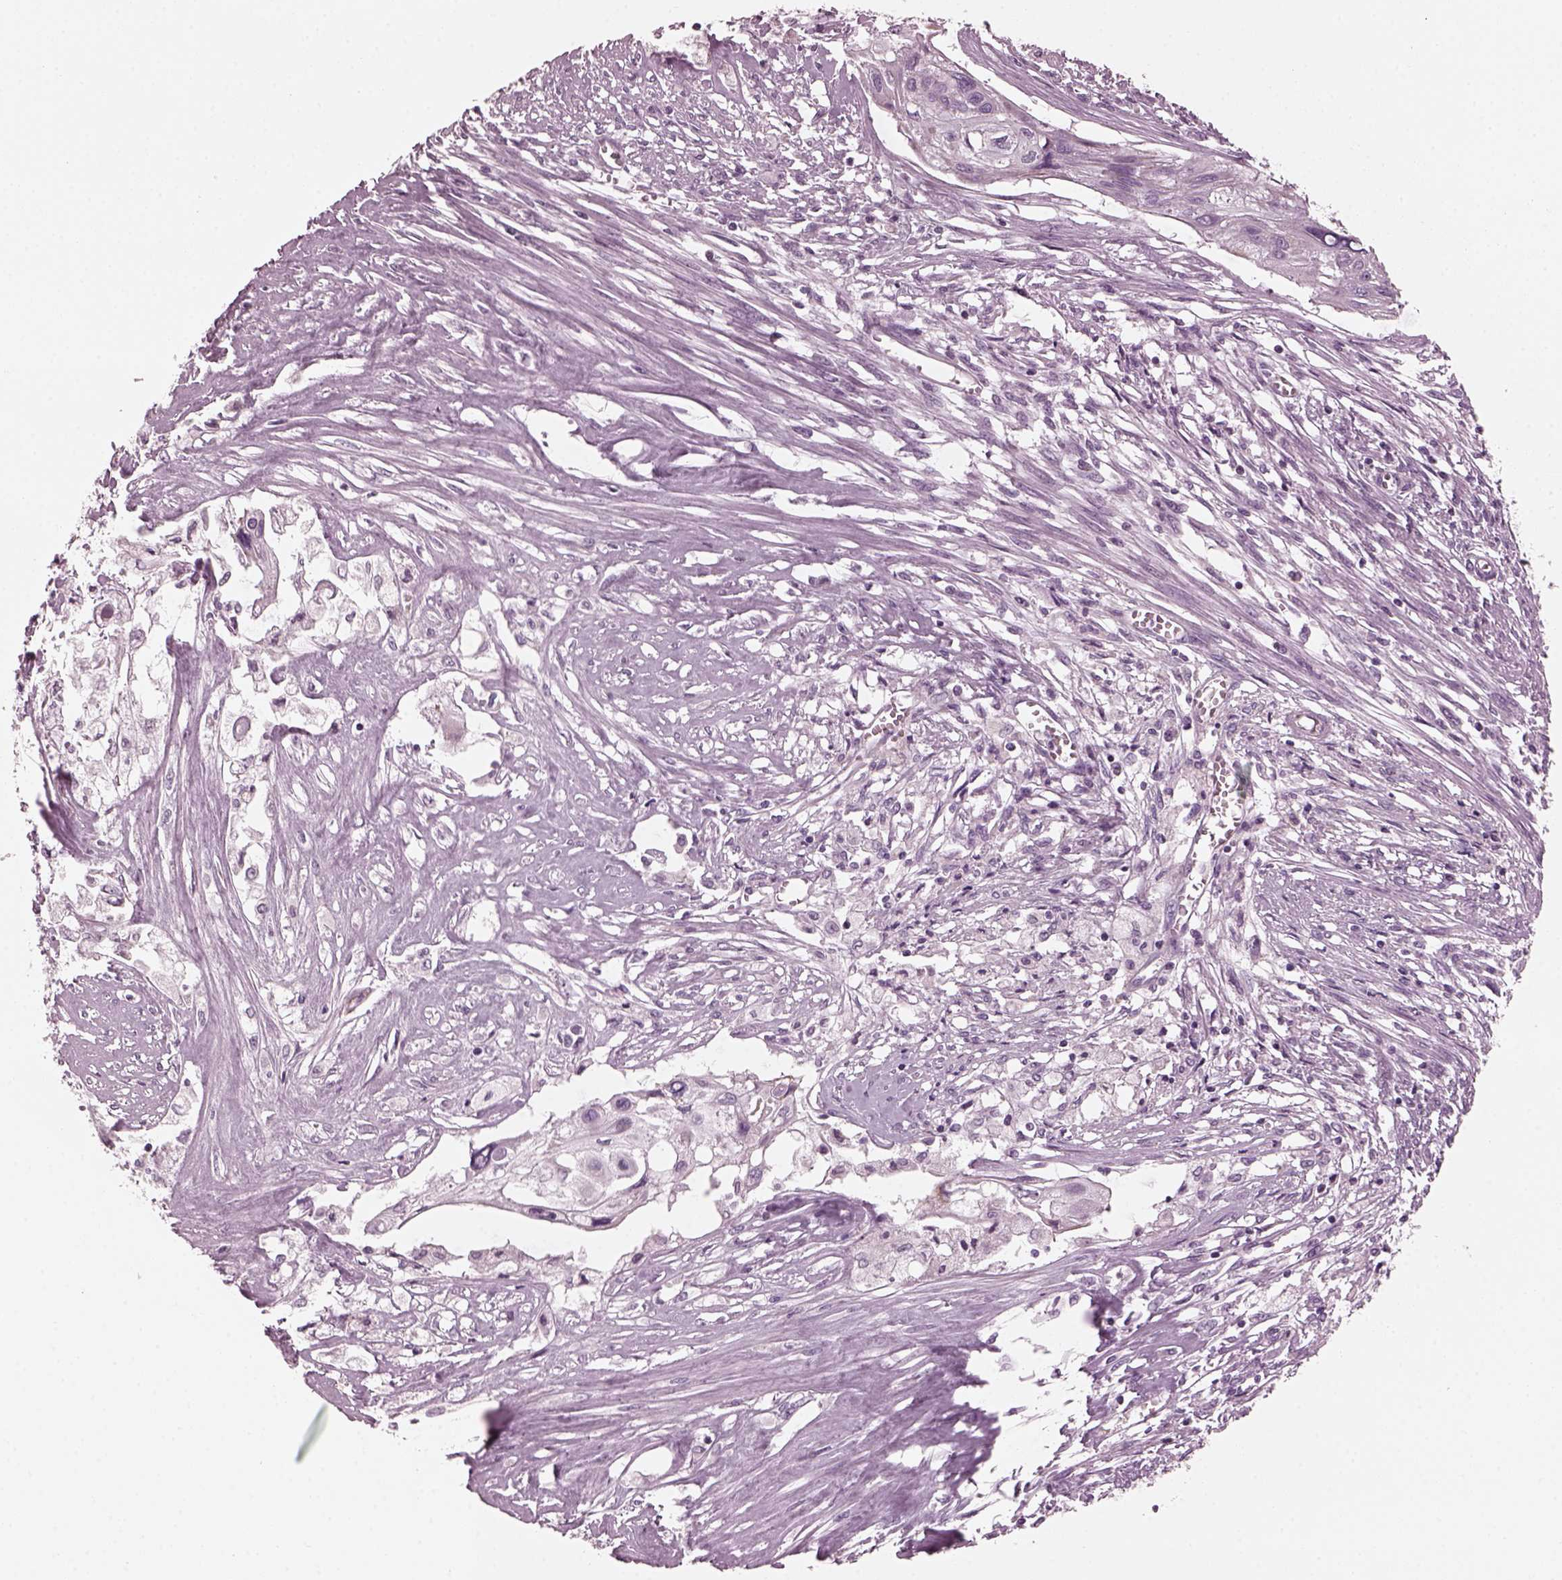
{"staining": {"intensity": "negative", "quantity": "none", "location": "none"}, "tissue": "cervical cancer", "cell_type": "Tumor cells", "image_type": "cancer", "snomed": [{"axis": "morphology", "description": "Squamous cell carcinoma, NOS"}, {"axis": "topography", "description": "Cervix"}], "caption": "Immunohistochemistry of human cervical cancer shows no expression in tumor cells.", "gene": "RIMS2", "patient": {"sex": "female", "age": 49}}